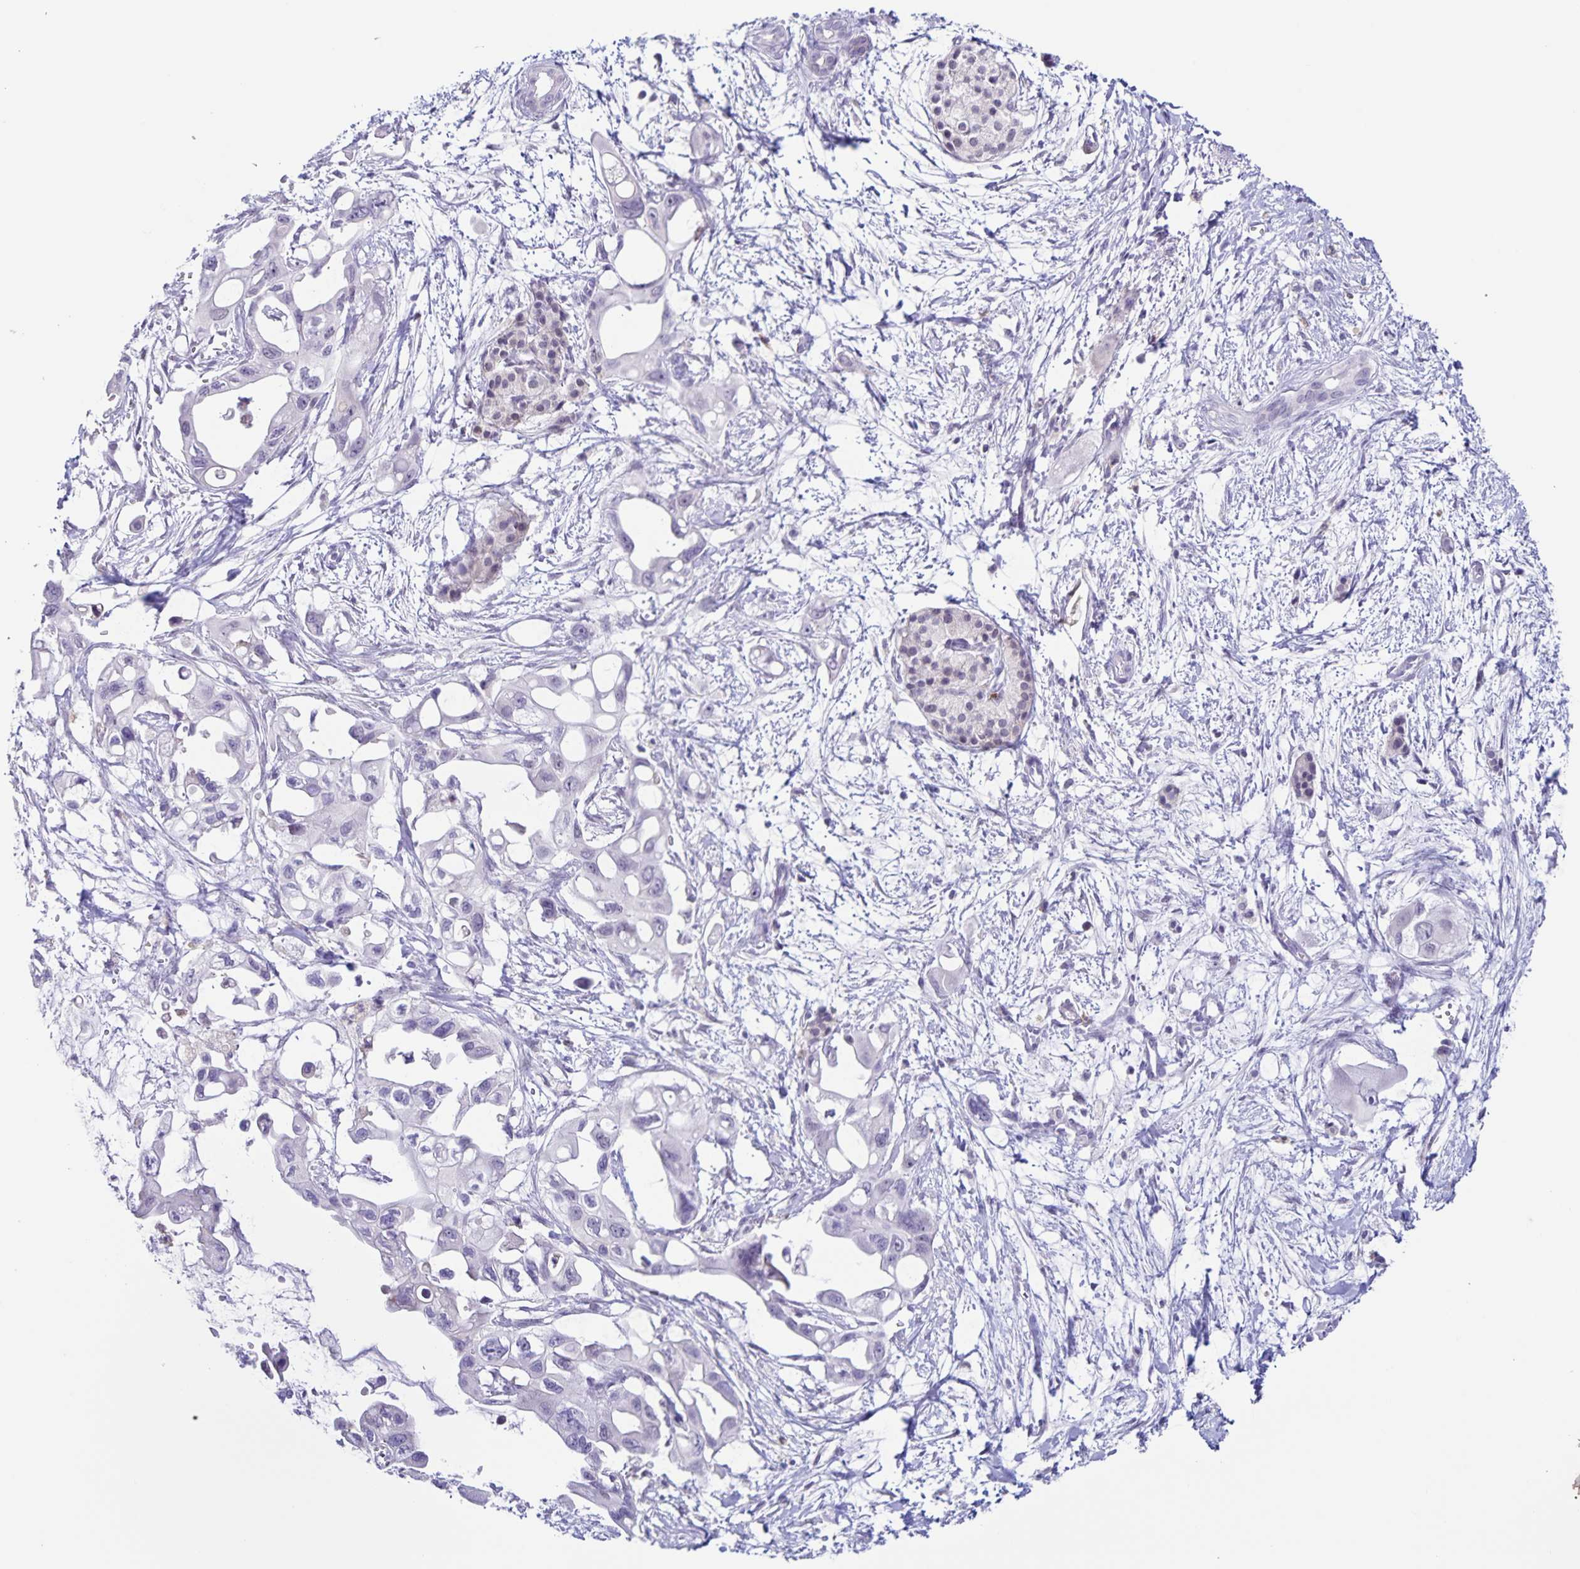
{"staining": {"intensity": "negative", "quantity": "none", "location": "none"}, "tissue": "pancreatic cancer", "cell_type": "Tumor cells", "image_type": "cancer", "snomed": [{"axis": "morphology", "description": "Adenocarcinoma, NOS"}, {"axis": "topography", "description": "Pancreas"}], "caption": "A high-resolution photomicrograph shows IHC staining of adenocarcinoma (pancreatic), which displays no significant staining in tumor cells.", "gene": "STPG4", "patient": {"sex": "male", "age": 61}}